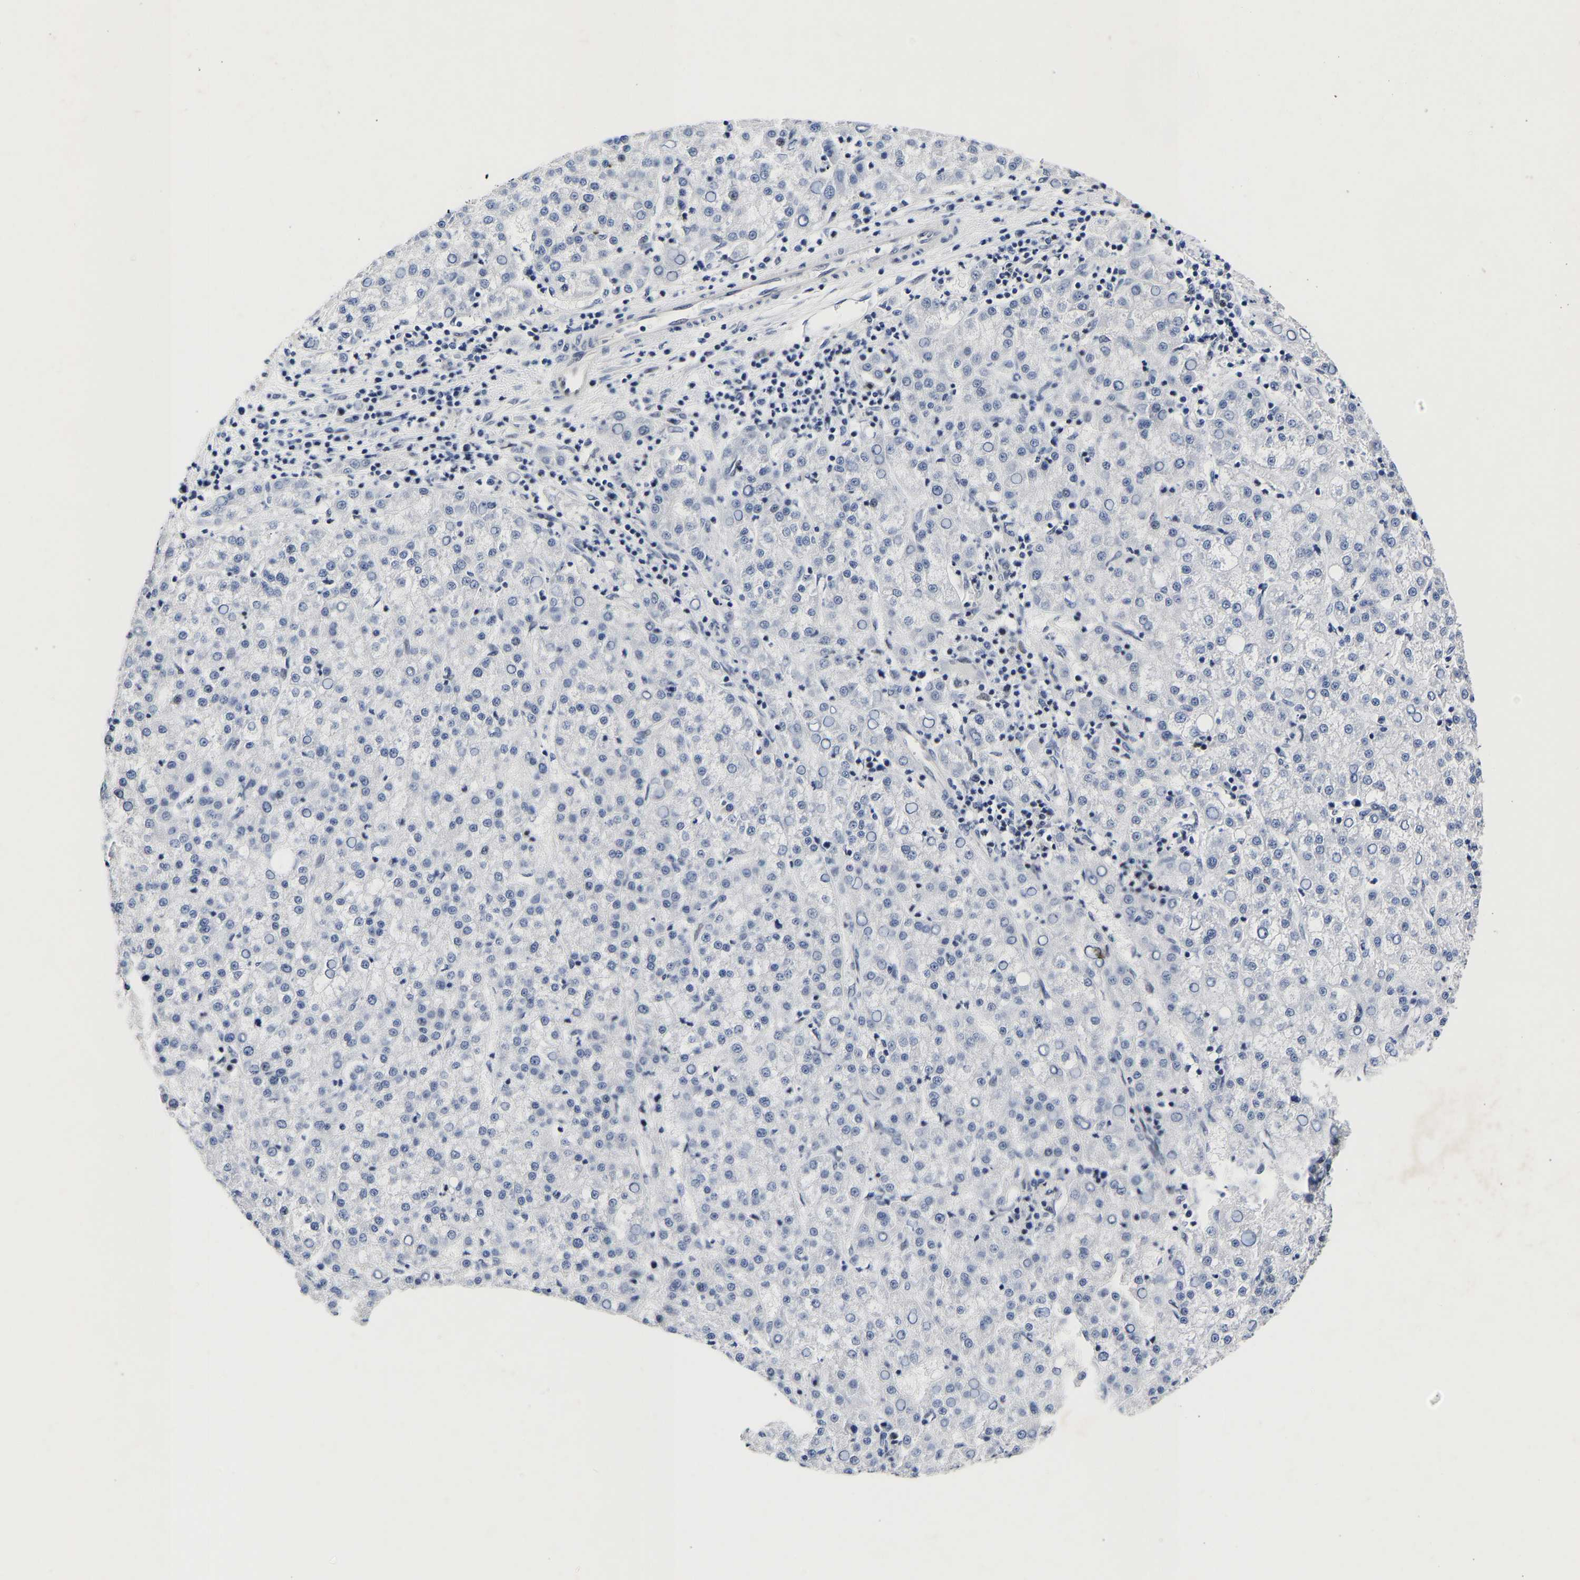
{"staining": {"intensity": "negative", "quantity": "none", "location": "none"}, "tissue": "liver cancer", "cell_type": "Tumor cells", "image_type": "cancer", "snomed": [{"axis": "morphology", "description": "Carcinoma, Hepatocellular, NOS"}, {"axis": "topography", "description": "Liver"}], "caption": "IHC of human hepatocellular carcinoma (liver) reveals no staining in tumor cells.", "gene": "CCDC6", "patient": {"sex": "female", "age": 58}}